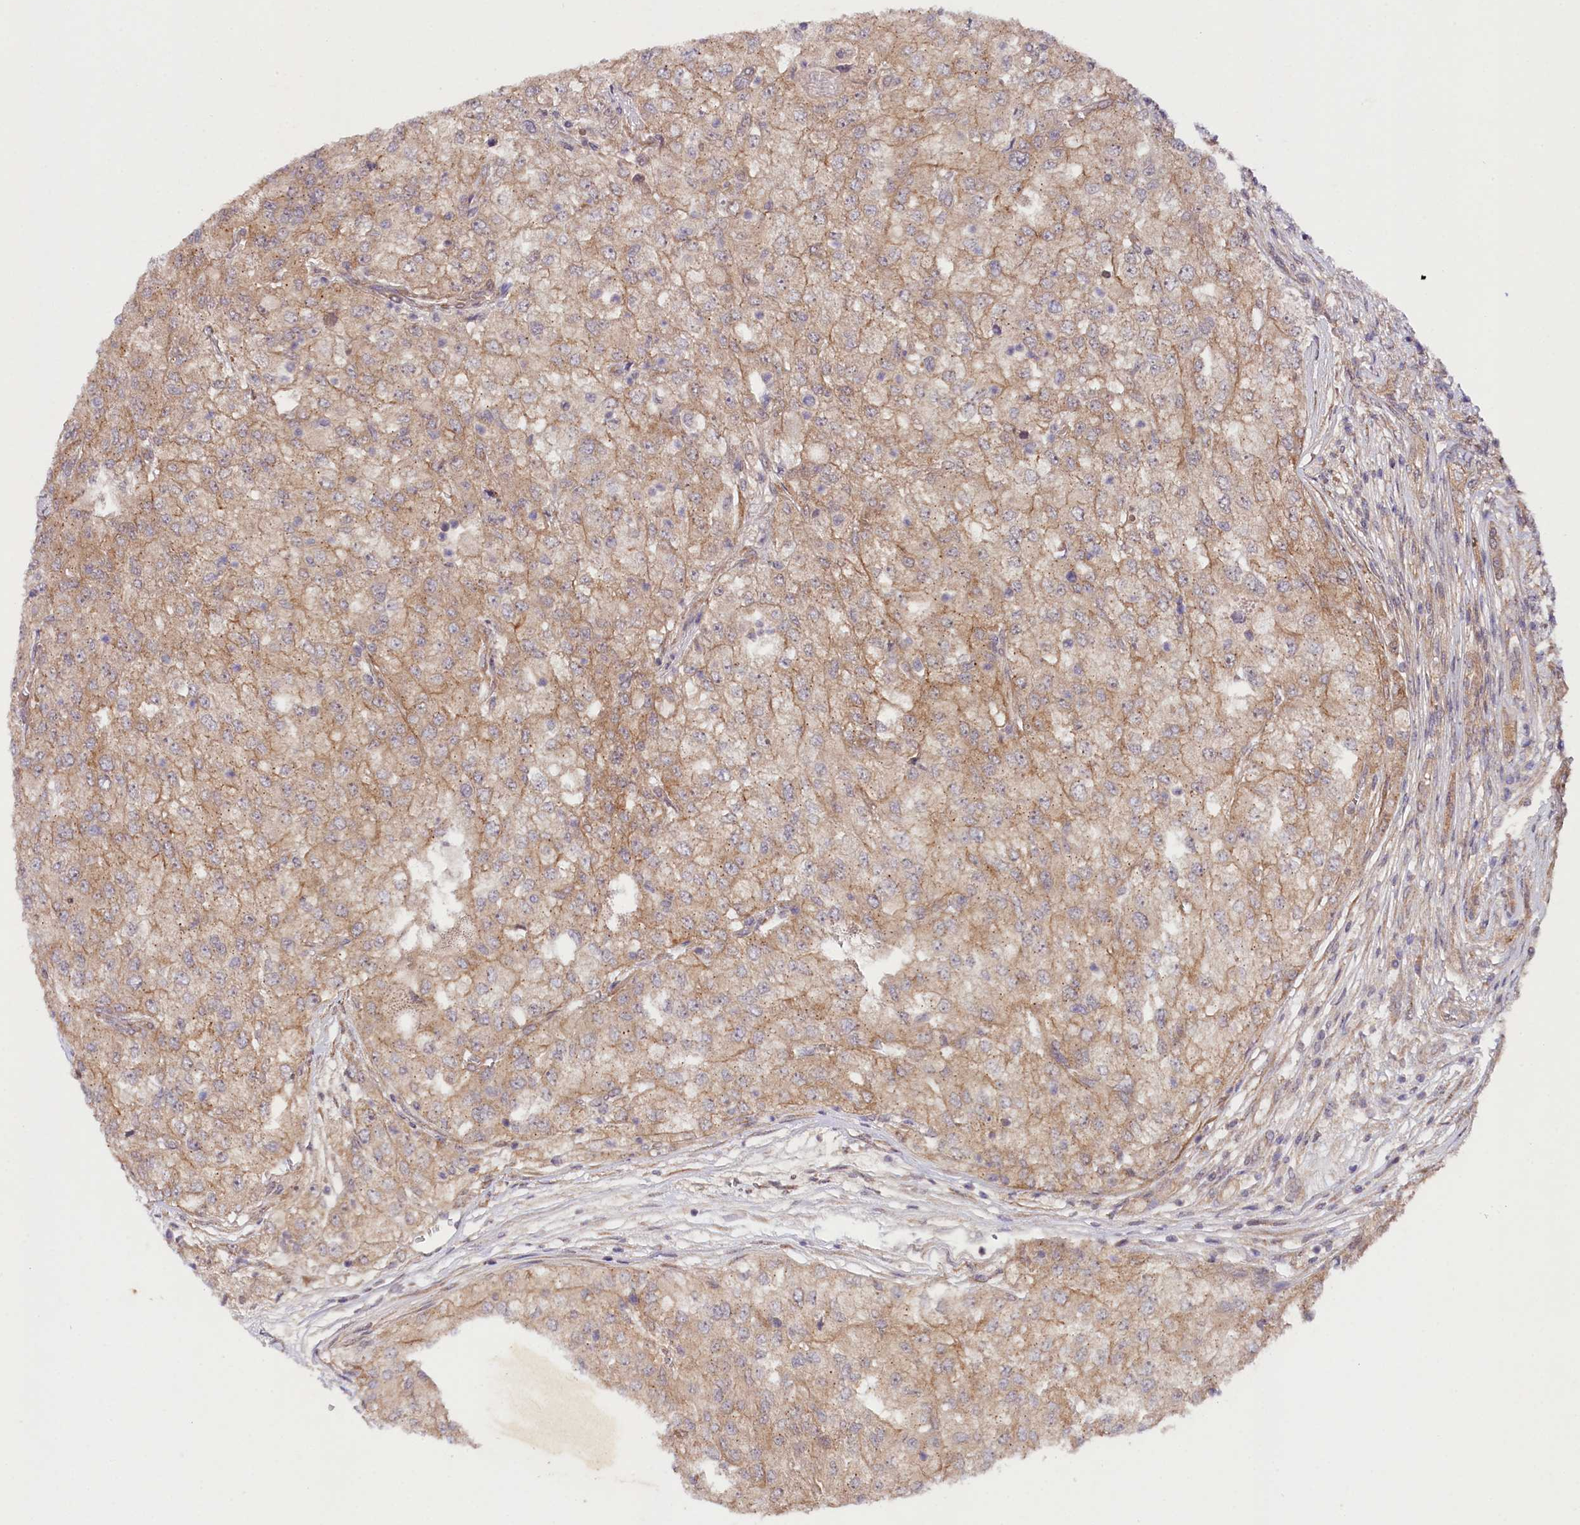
{"staining": {"intensity": "weak", "quantity": ">75%", "location": "cytoplasmic/membranous"}, "tissue": "renal cancer", "cell_type": "Tumor cells", "image_type": "cancer", "snomed": [{"axis": "morphology", "description": "Adenocarcinoma, NOS"}, {"axis": "topography", "description": "Kidney"}], "caption": "Weak cytoplasmic/membranous positivity for a protein is present in approximately >75% of tumor cells of adenocarcinoma (renal) using immunohistochemistry.", "gene": "PHLDB1", "patient": {"sex": "female", "age": 54}}